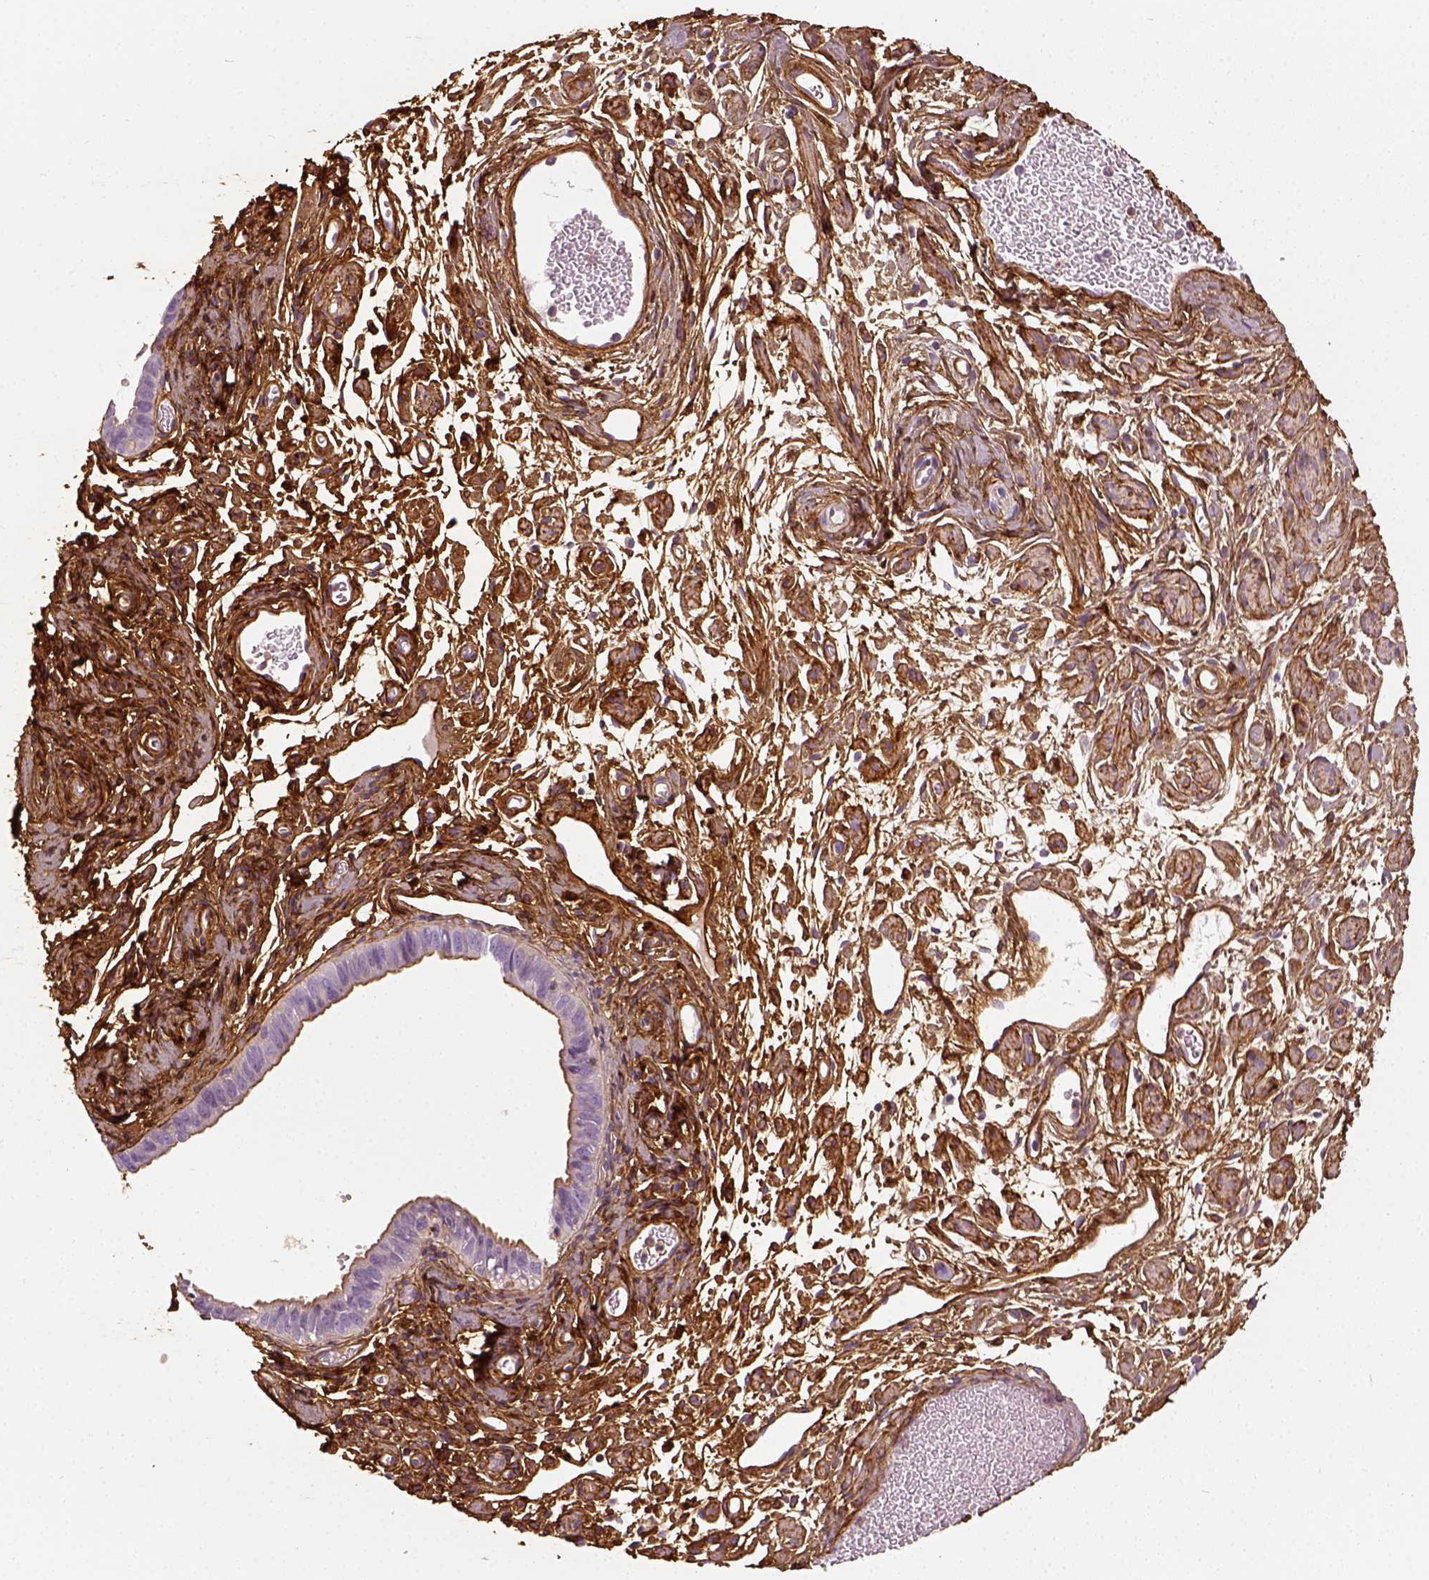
{"staining": {"intensity": "negative", "quantity": "none", "location": "none"}, "tissue": "ovarian cancer", "cell_type": "Tumor cells", "image_type": "cancer", "snomed": [{"axis": "morphology", "description": "Carcinoma, endometroid"}, {"axis": "topography", "description": "Ovary"}], "caption": "This is an IHC photomicrograph of human ovarian cancer. There is no positivity in tumor cells.", "gene": "COL6A2", "patient": {"sex": "female", "age": 85}}